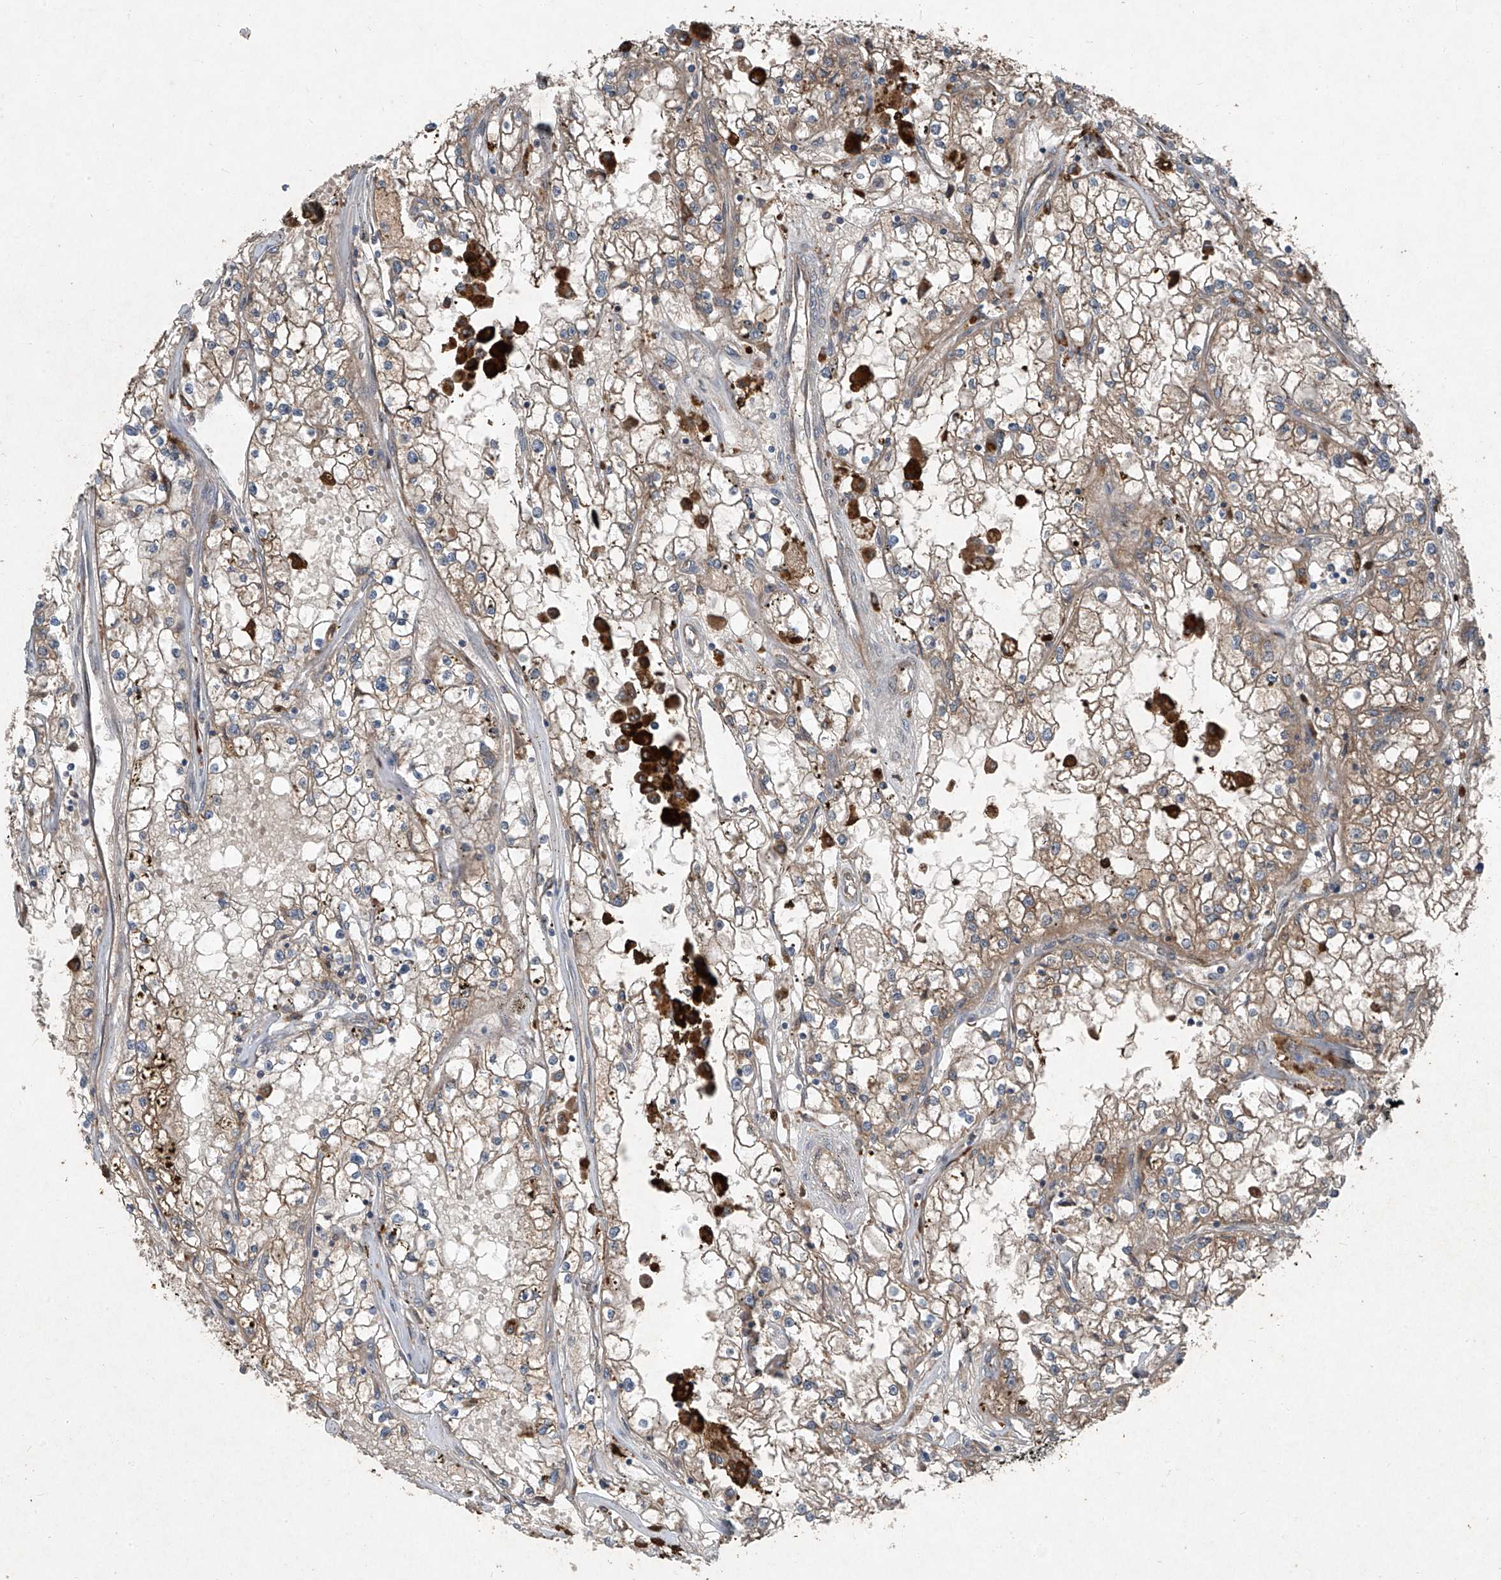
{"staining": {"intensity": "weak", "quantity": ">75%", "location": "cytoplasmic/membranous"}, "tissue": "renal cancer", "cell_type": "Tumor cells", "image_type": "cancer", "snomed": [{"axis": "morphology", "description": "Adenocarcinoma, NOS"}, {"axis": "topography", "description": "Kidney"}], "caption": "DAB immunohistochemical staining of human renal cancer (adenocarcinoma) exhibits weak cytoplasmic/membranous protein staining in about >75% of tumor cells.", "gene": "FOXRED2", "patient": {"sex": "male", "age": 56}}